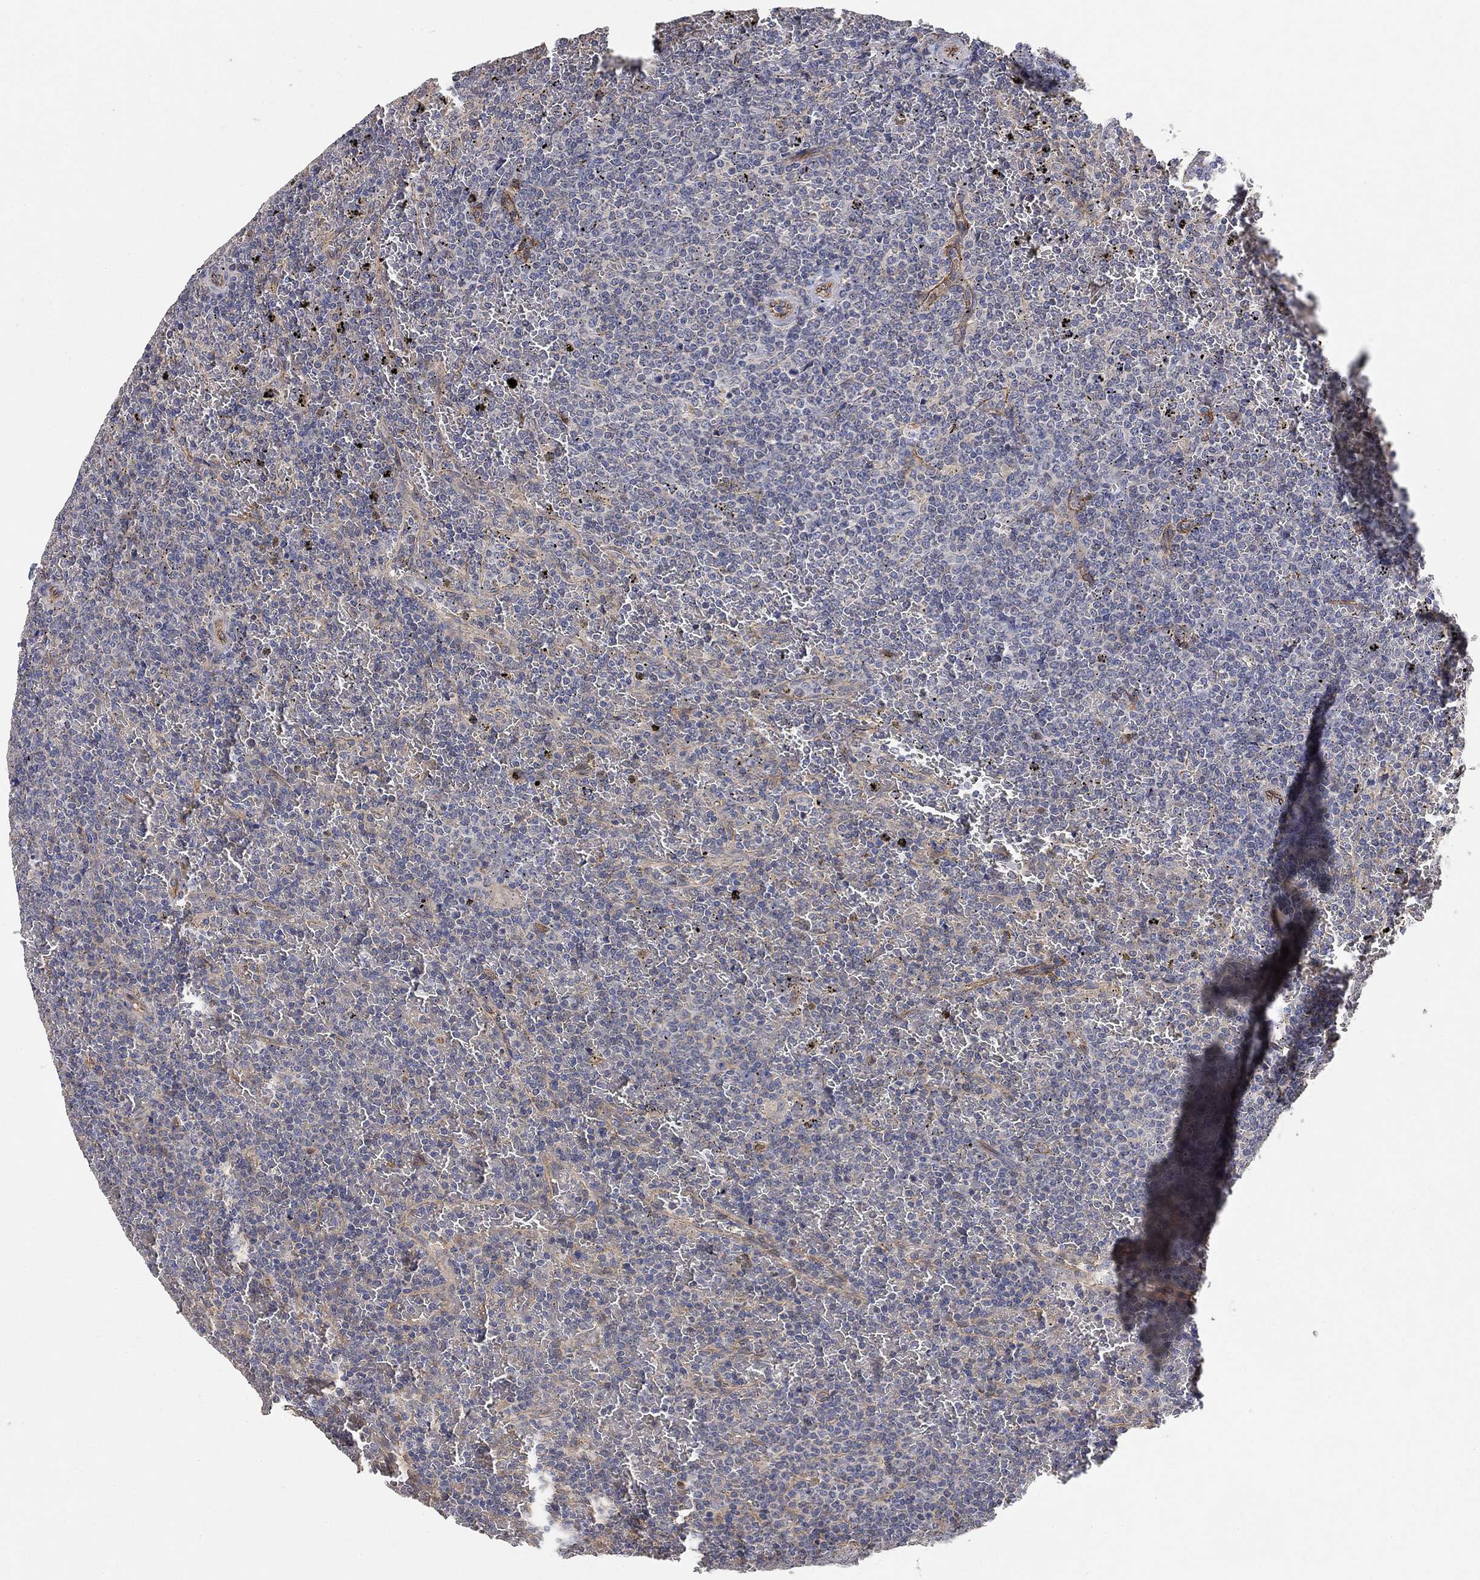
{"staining": {"intensity": "negative", "quantity": "none", "location": "none"}, "tissue": "lymphoma", "cell_type": "Tumor cells", "image_type": "cancer", "snomed": [{"axis": "morphology", "description": "Malignant lymphoma, non-Hodgkin's type, Low grade"}, {"axis": "topography", "description": "Spleen"}], "caption": "A histopathology image of low-grade malignant lymphoma, non-Hodgkin's type stained for a protein demonstrates no brown staining in tumor cells.", "gene": "MCUR1", "patient": {"sex": "female", "age": 77}}